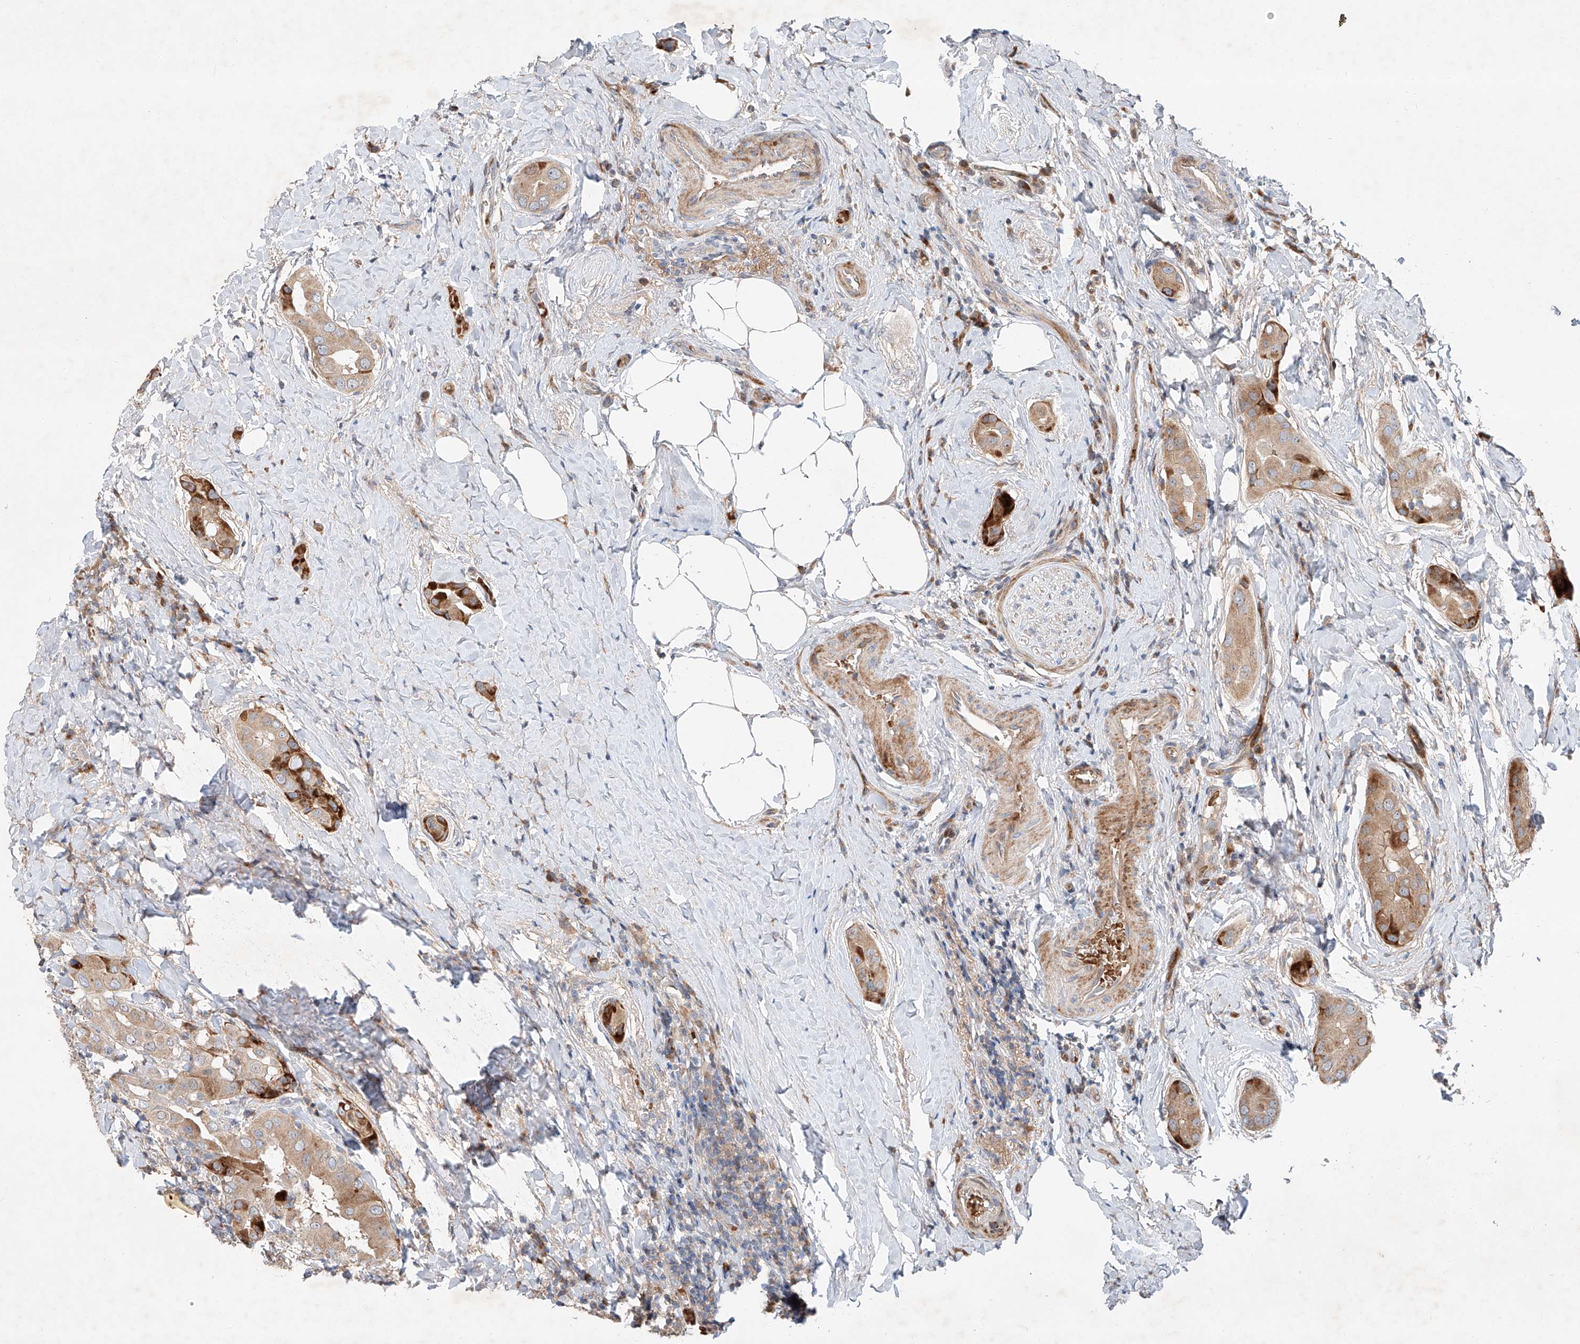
{"staining": {"intensity": "moderate", "quantity": "25%-75%", "location": "cytoplasmic/membranous"}, "tissue": "thyroid cancer", "cell_type": "Tumor cells", "image_type": "cancer", "snomed": [{"axis": "morphology", "description": "Papillary adenocarcinoma, NOS"}, {"axis": "topography", "description": "Thyroid gland"}], "caption": "Protein analysis of thyroid papillary adenocarcinoma tissue shows moderate cytoplasmic/membranous staining in about 25%-75% of tumor cells.", "gene": "USF3", "patient": {"sex": "male", "age": 33}}